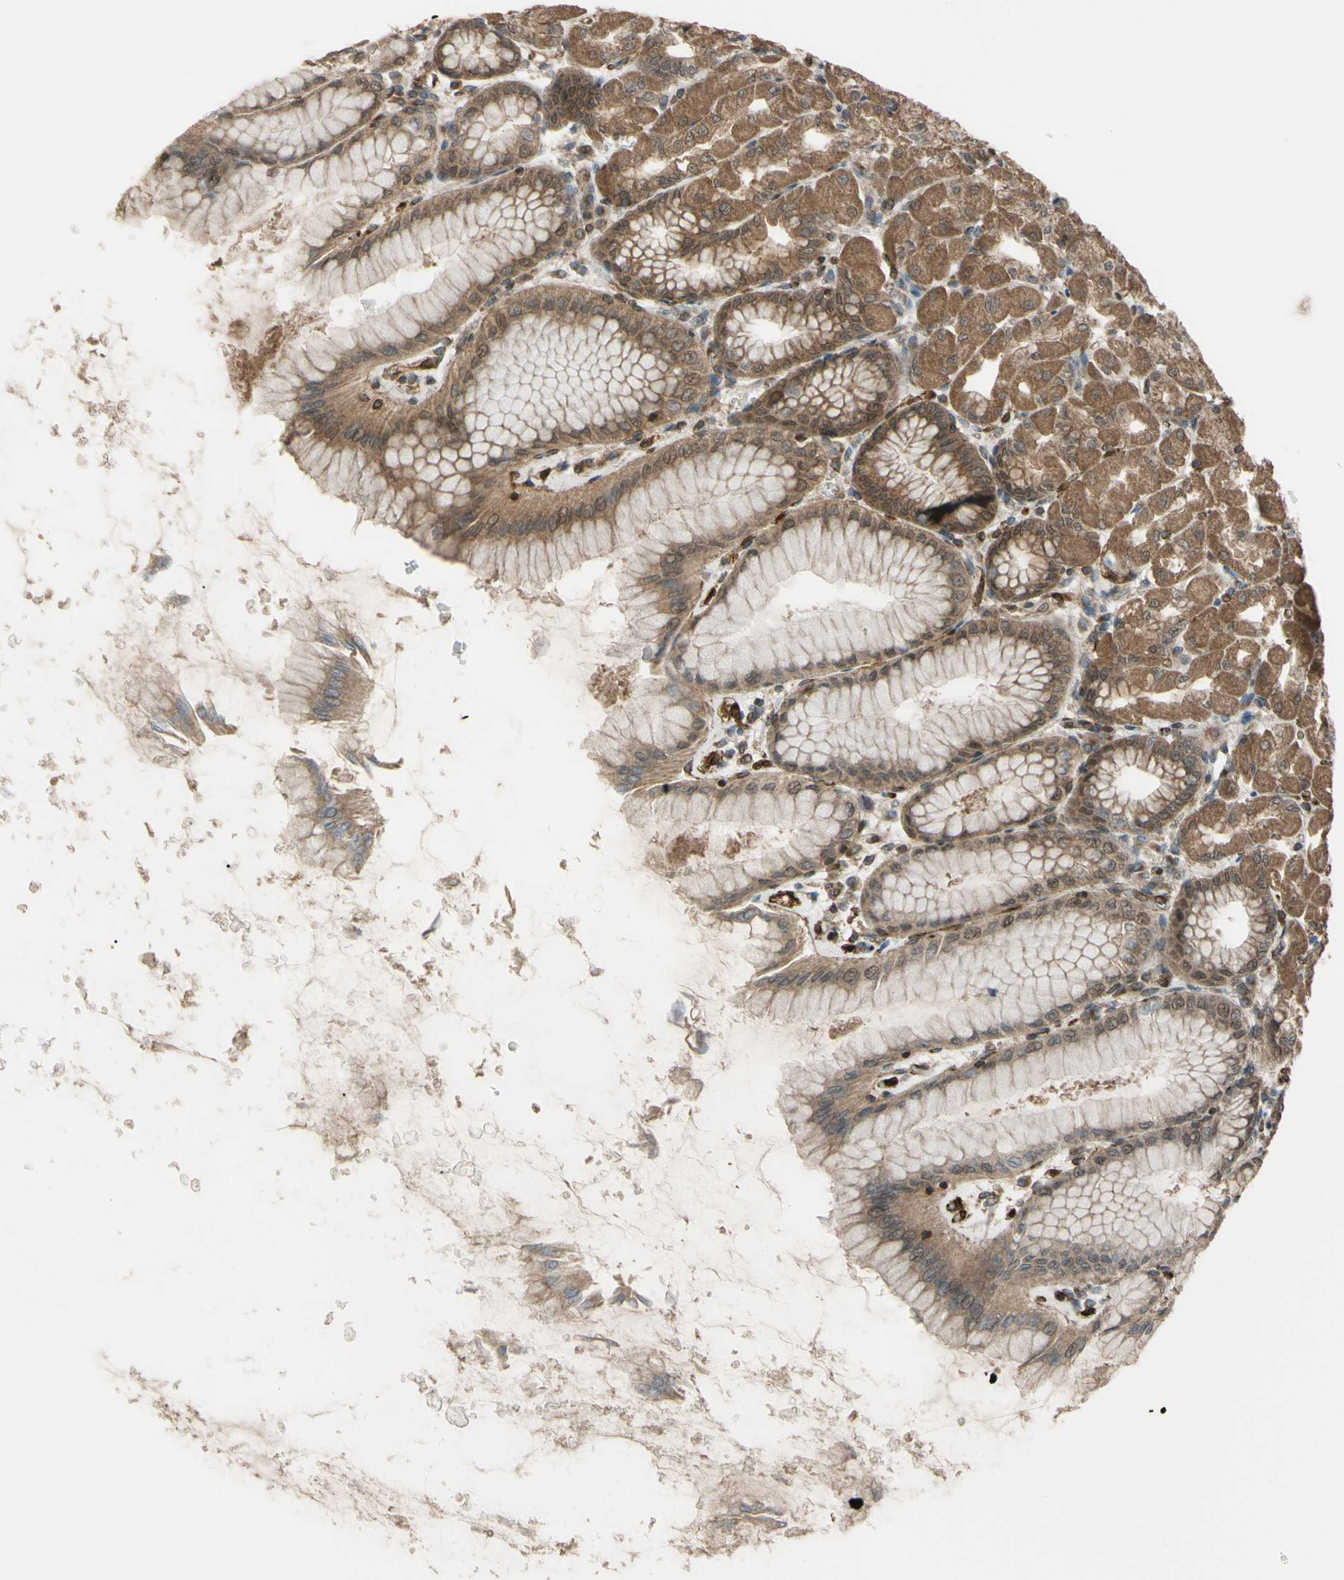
{"staining": {"intensity": "moderate", "quantity": ">75%", "location": "cytoplasmic/membranous,nuclear"}, "tissue": "stomach", "cell_type": "Glandular cells", "image_type": "normal", "snomed": [{"axis": "morphology", "description": "Normal tissue, NOS"}, {"axis": "topography", "description": "Stomach, upper"}], "caption": "The photomicrograph displays a brown stain indicating the presence of a protein in the cytoplasmic/membranous,nuclear of glandular cells in stomach.", "gene": "FLII", "patient": {"sex": "female", "age": 56}}